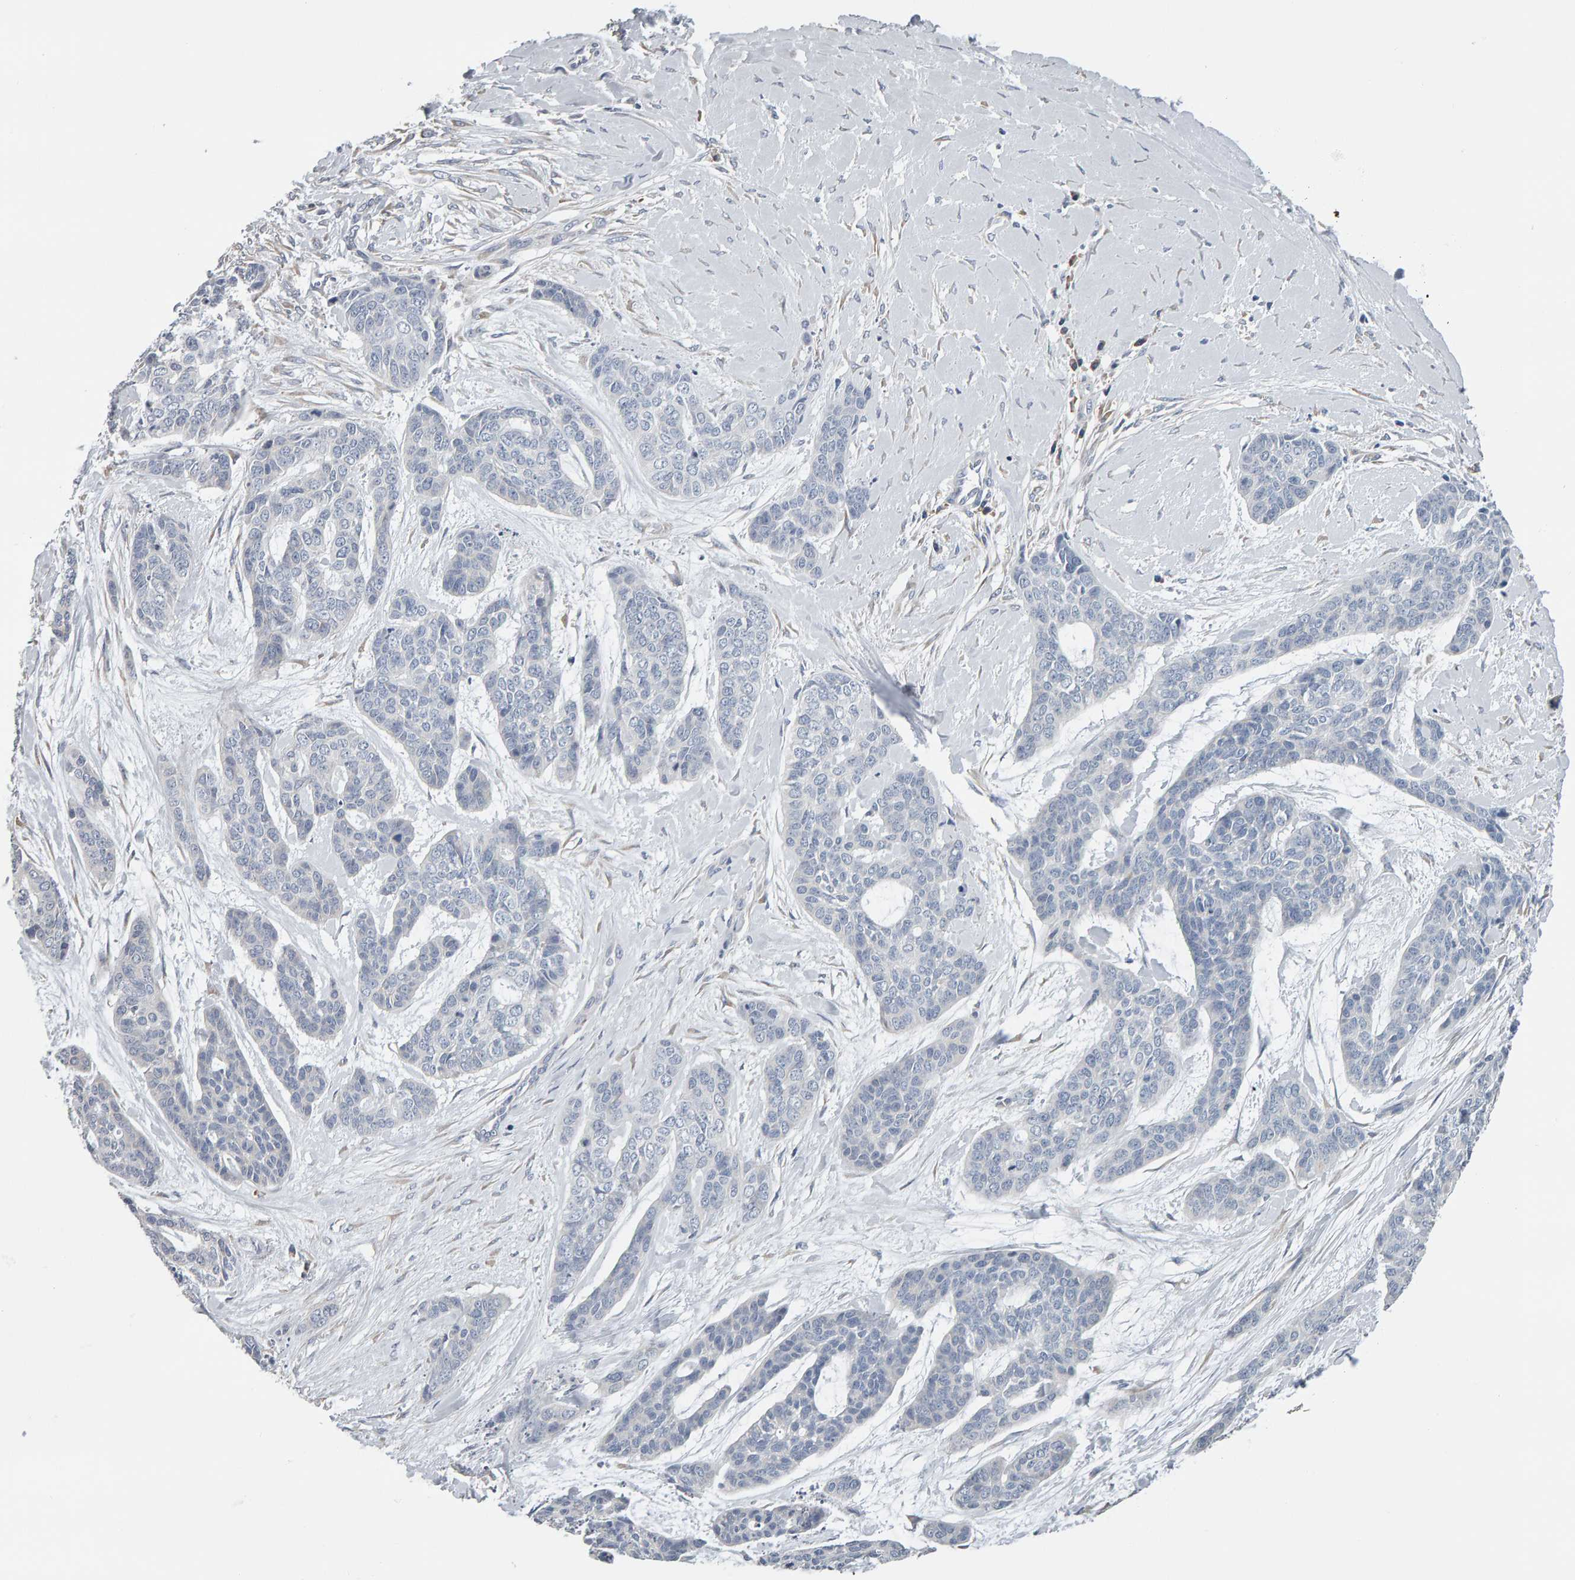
{"staining": {"intensity": "negative", "quantity": "none", "location": "none"}, "tissue": "skin cancer", "cell_type": "Tumor cells", "image_type": "cancer", "snomed": [{"axis": "morphology", "description": "Basal cell carcinoma"}, {"axis": "topography", "description": "Skin"}], "caption": "This is a photomicrograph of IHC staining of skin basal cell carcinoma, which shows no staining in tumor cells.", "gene": "ADHFE1", "patient": {"sex": "female", "age": 64}}